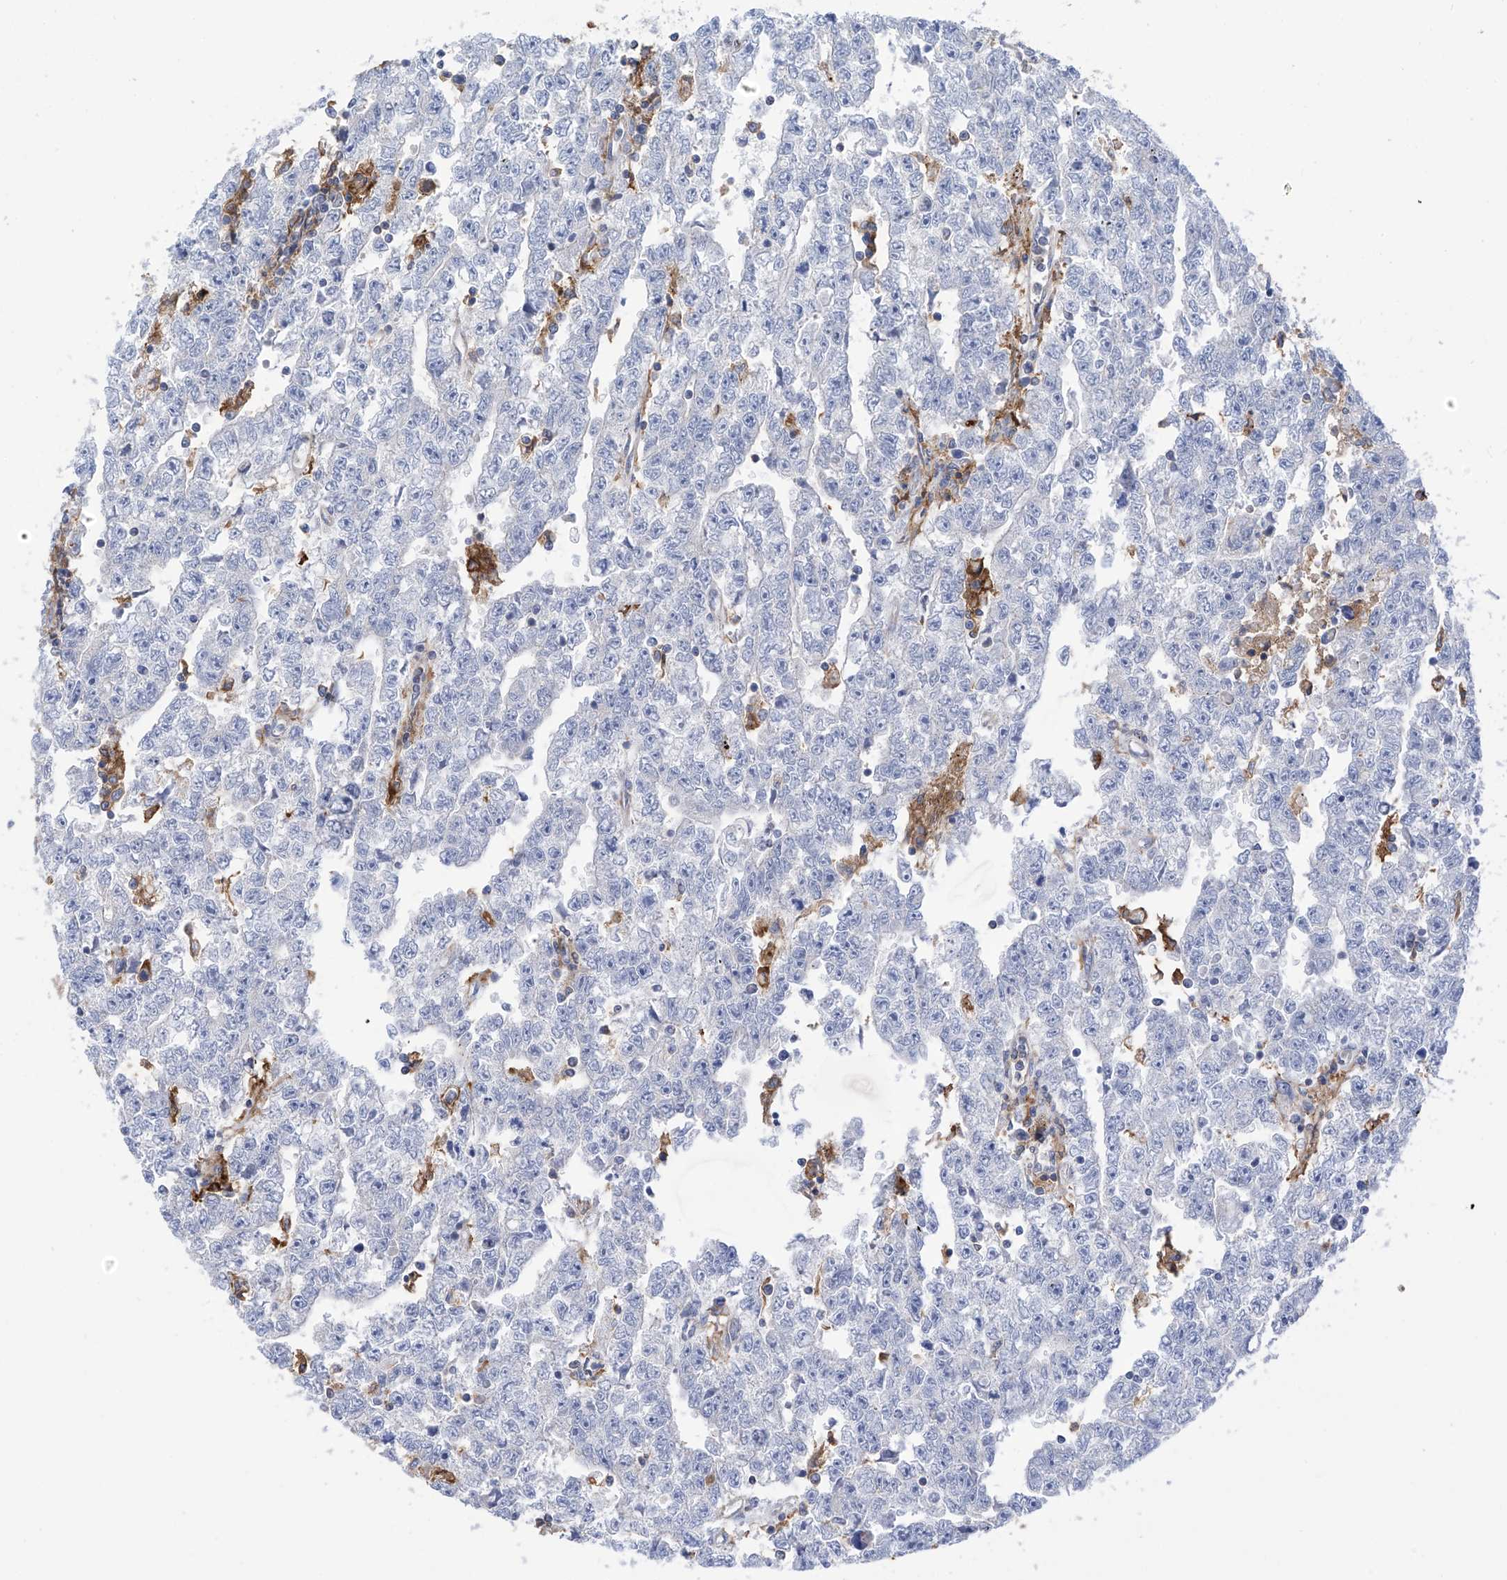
{"staining": {"intensity": "negative", "quantity": "none", "location": "none"}, "tissue": "testis cancer", "cell_type": "Tumor cells", "image_type": "cancer", "snomed": [{"axis": "morphology", "description": "Carcinoma, Embryonal, NOS"}, {"axis": "topography", "description": "Testis"}], "caption": "Micrograph shows no significant protein expression in tumor cells of testis embryonal carcinoma.", "gene": "P2RX7", "patient": {"sex": "male", "age": 25}}